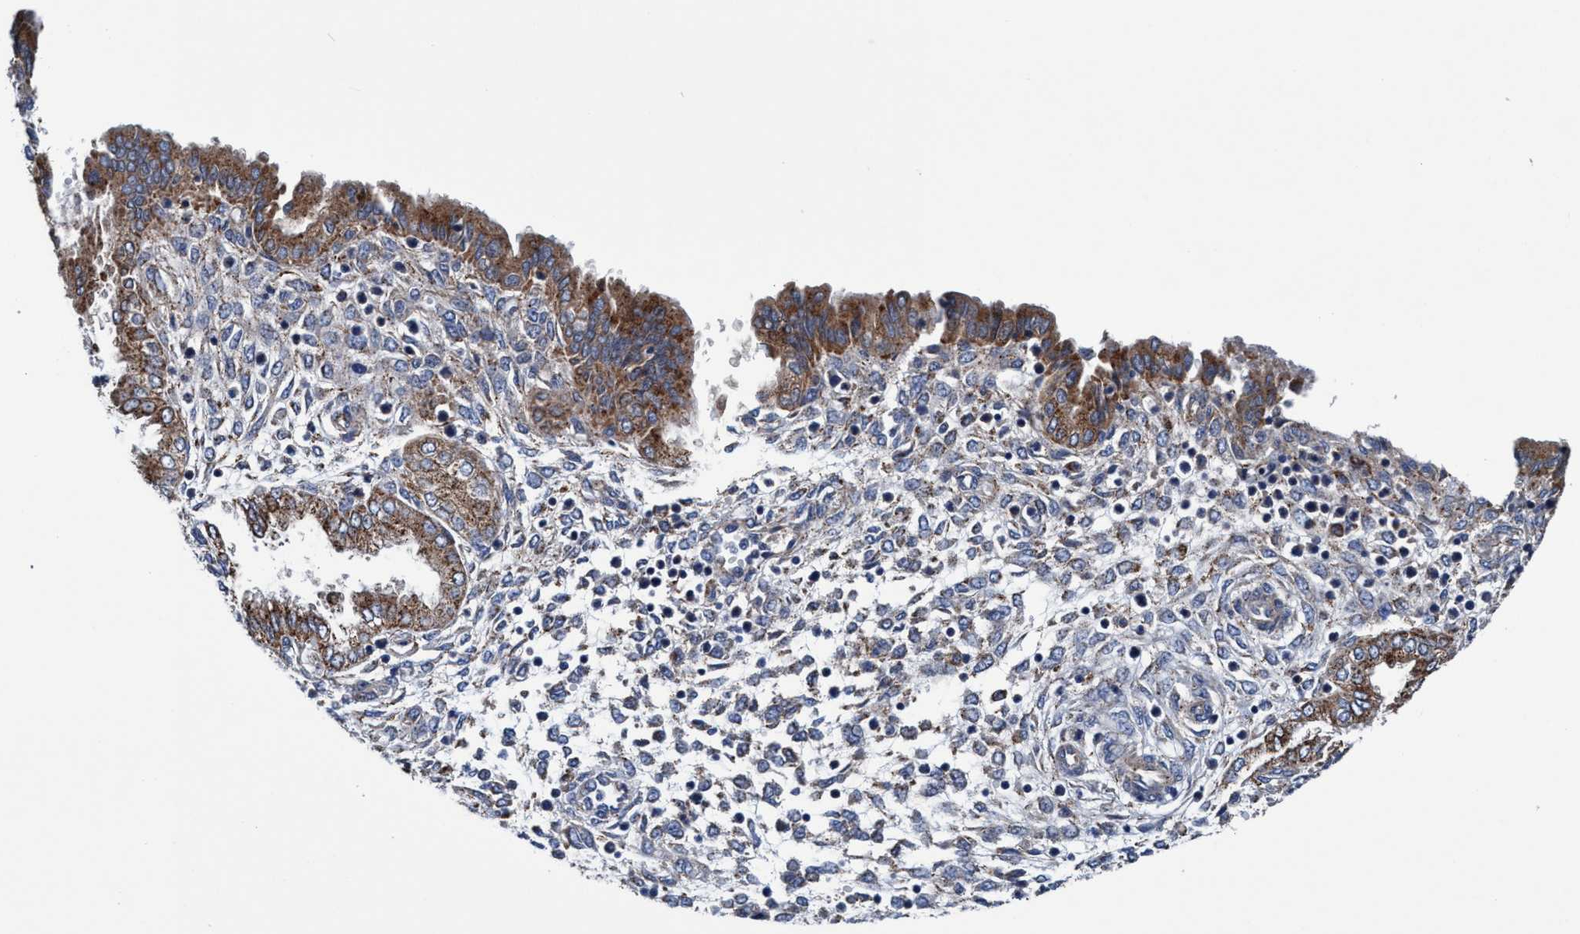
{"staining": {"intensity": "weak", "quantity": "<25%", "location": "cytoplasmic/membranous"}, "tissue": "endometrium", "cell_type": "Cells in endometrial stroma", "image_type": "normal", "snomed": [{"axis": "morphology", "description": "Normal tissue, NOS"}, {"axis": "topography", "description": "Endometrium"}], "caption": "An immunohistochemistry histopathology image of normal endometrium is shown. There is no staining in cells in endometrial stroma of endometrium. (Stains: DAB (3,3'-diaminobenzidine) immunohistochemistry with hematoxylin counter stain, Microscopy: brightfield microscopy at high magnification).", "gene": "ENDOG", "patient": {"sex": "female", "age": 33}}